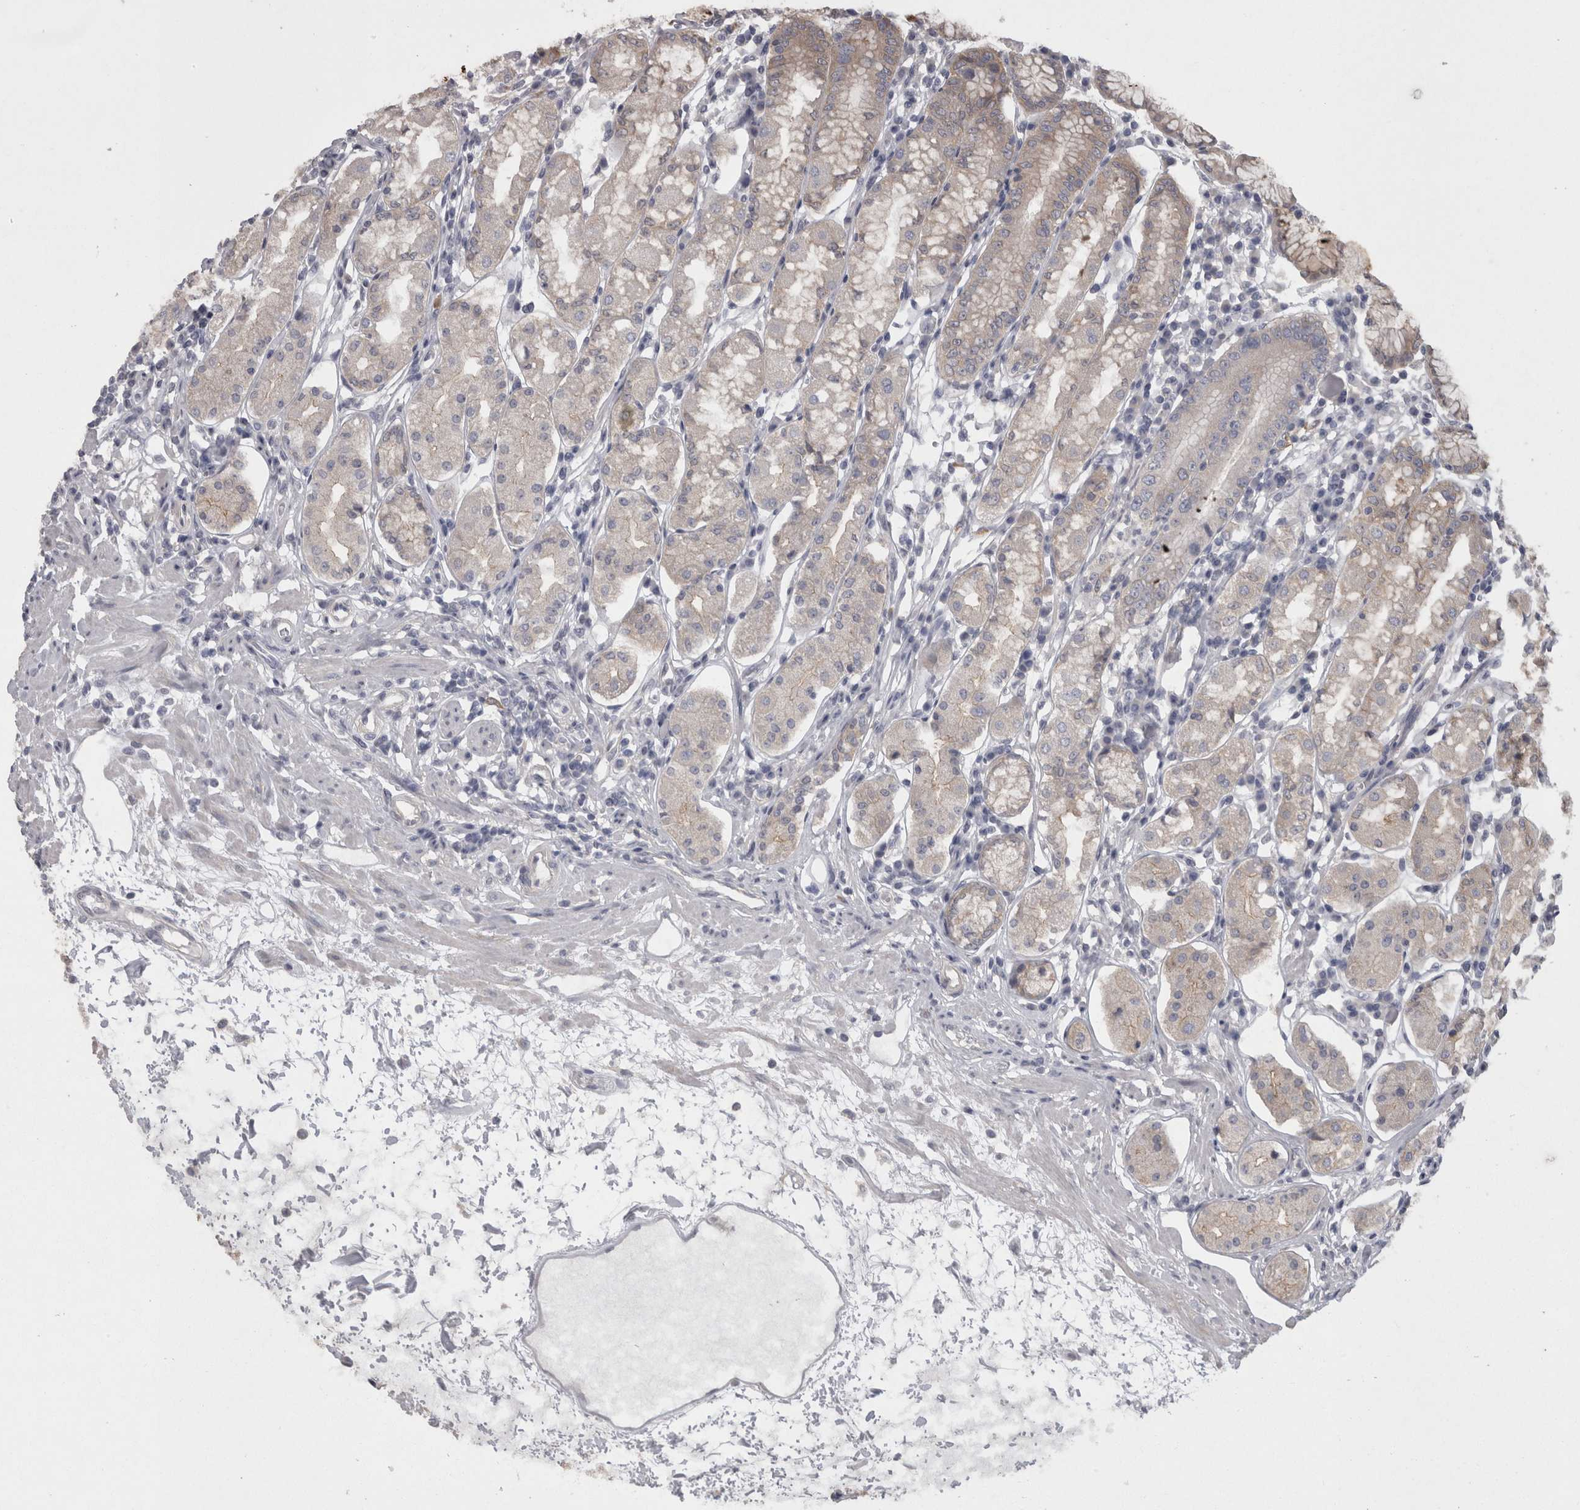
{"staining": {"intensity": "weak", "quantity": "<25%", "location": "cytoplasmic/membranous"}, "tissue": "stomach", "cell_type": "Glandular cells", "image_type": "normal", "snomed": [{"axis": "morphology", "description": "Normal tissue, NOS"}, {"axis": "topography", "description": "Stomach"}, {"axis": "topography", "description": "Stomach, lower"}], "caption": "This is an immunohistochemistry (IHC) histopathology image of benign human stomach. There is no staining in glandular cells.", "gene": "CAMK2D", "patient": {"sex": "female", "age": 56}}